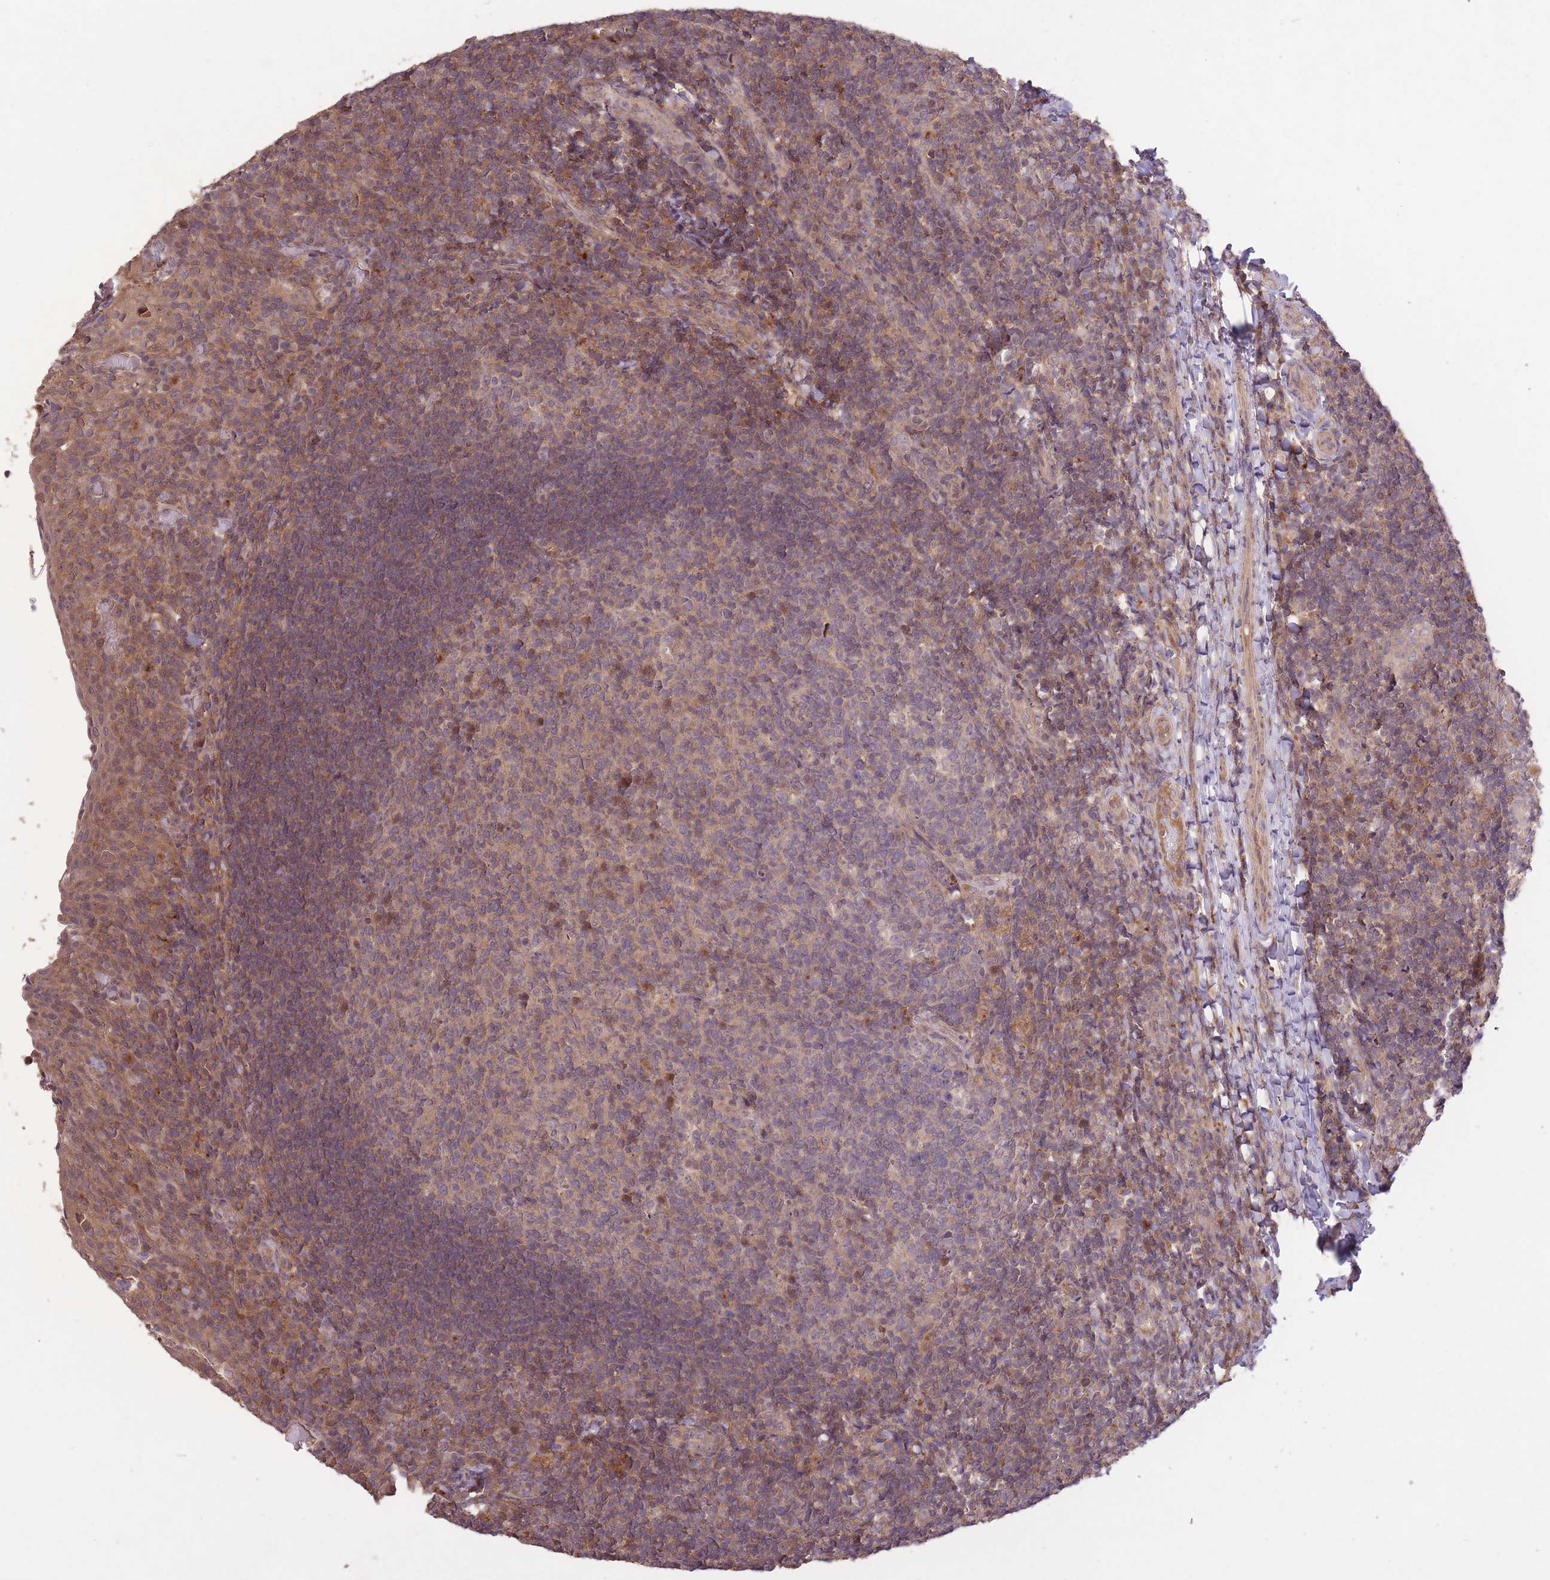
{"staining": {"intensity": "moderate", "quantity": "25%-75%", "location": "cytoplasmic/membranous"}, "tissue": "tonsil", "cell_type": "Germinal center cells", "image_type": "normal", "snomed": [{"axis": "morphology", "description": "Normal tissue, NOS"}, {"axis": "topography", "description": "Tonsil"}], "caption": "Protein expression analysis of benign tonsil exhibits moderate cytoplasmic/membranous positivity in about 25%-75% of germinal center cells.", "gene": "POLR3F", "patient": {"sex": "female", "age": 10}}